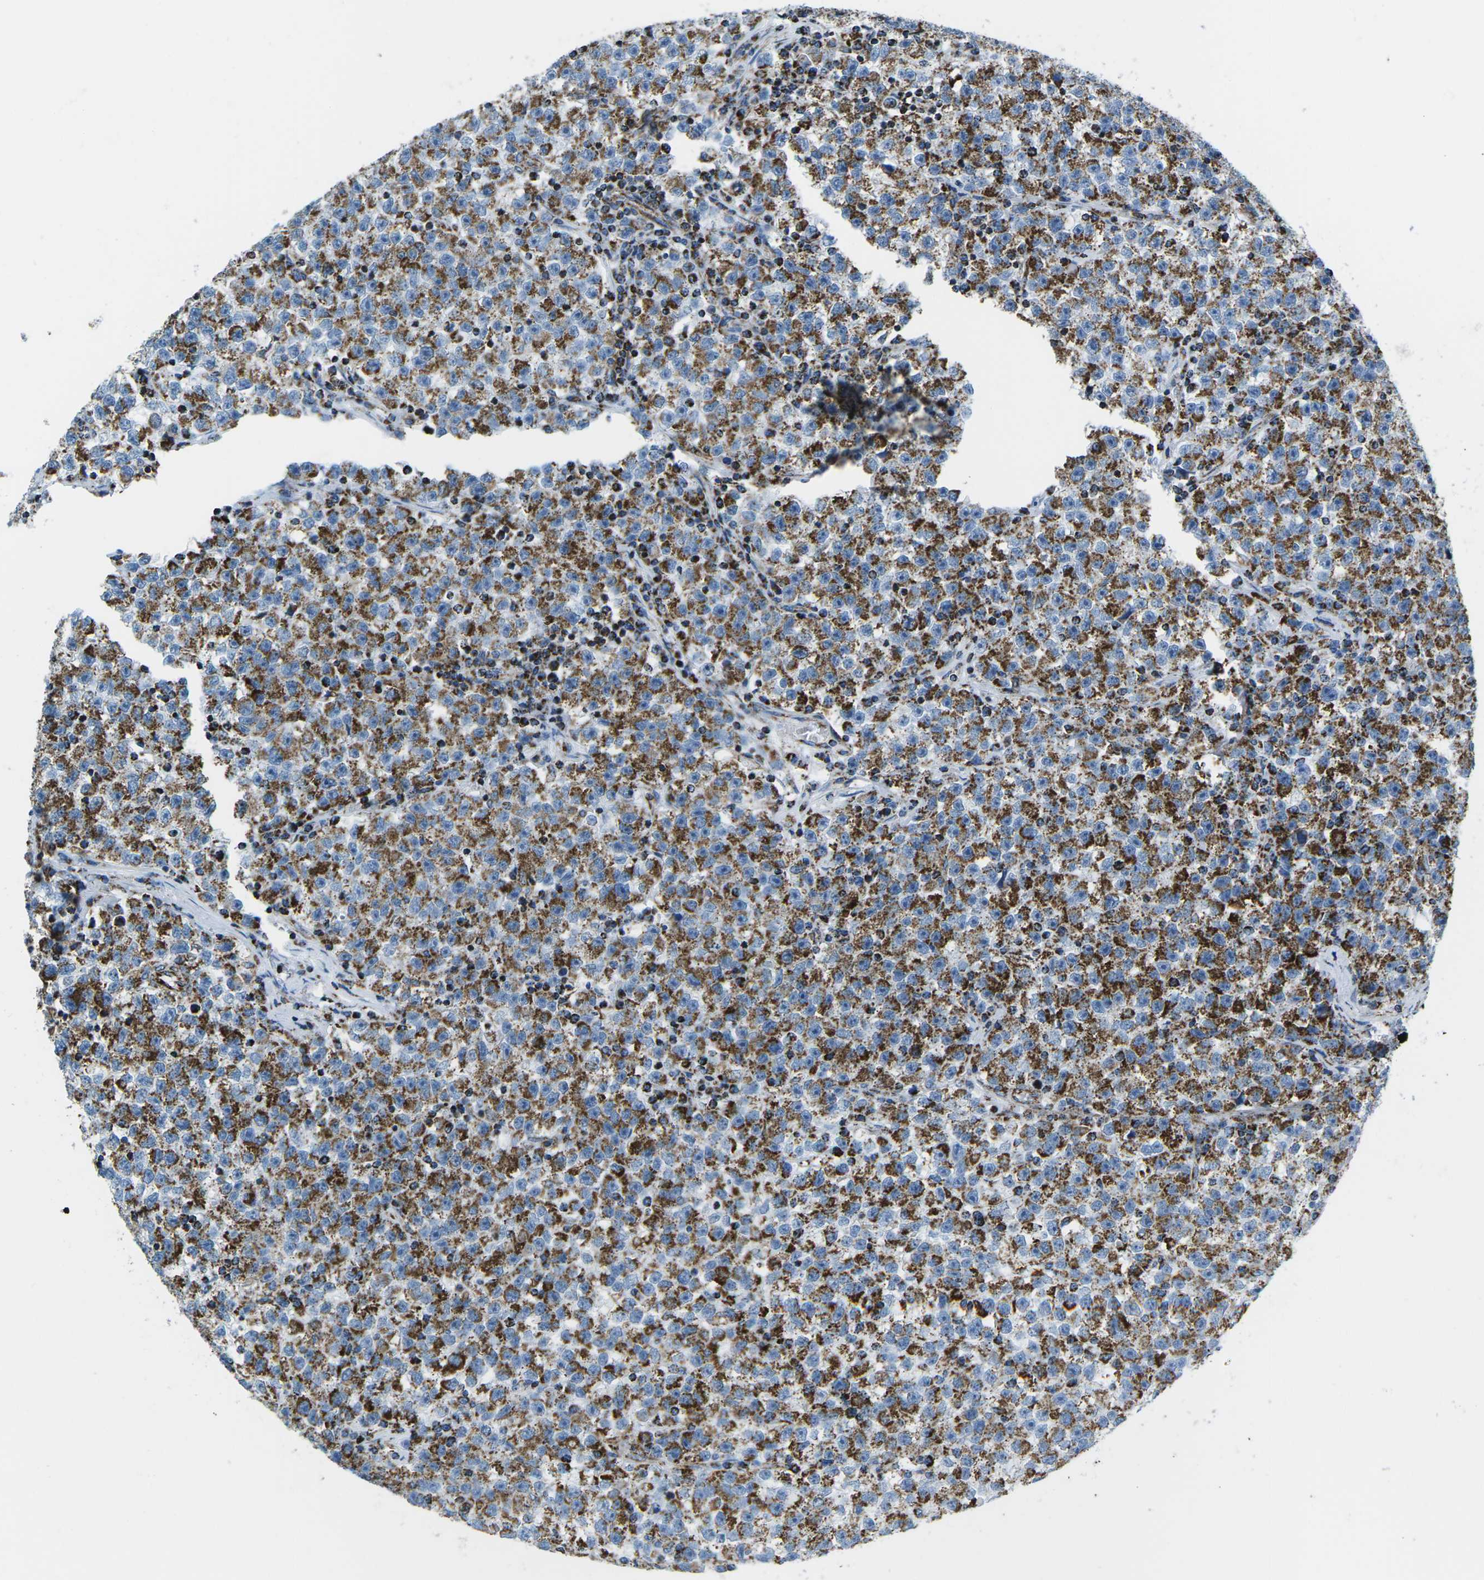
{"staining": {"intensity": "strong", "quantity": "25%-75%", "location": "cytoplasmic/membranous"}, "tissue": "testis cancer", "cell_type": "Tumor cells", "image_type": "cancer", "snomed": [{"axis": "morphology", "description": "Seminoma, NOS"}, {"axis": "topography", "description": "Testis"}], "caption": "IHC of human testis cancer (seminoma) displays high levels of strong cytoplasmic/membranous positivity in approximately 25%-75% of tumor cells.", "gene": "COX6C", "patient": {"sex": "male", "age": 22}}